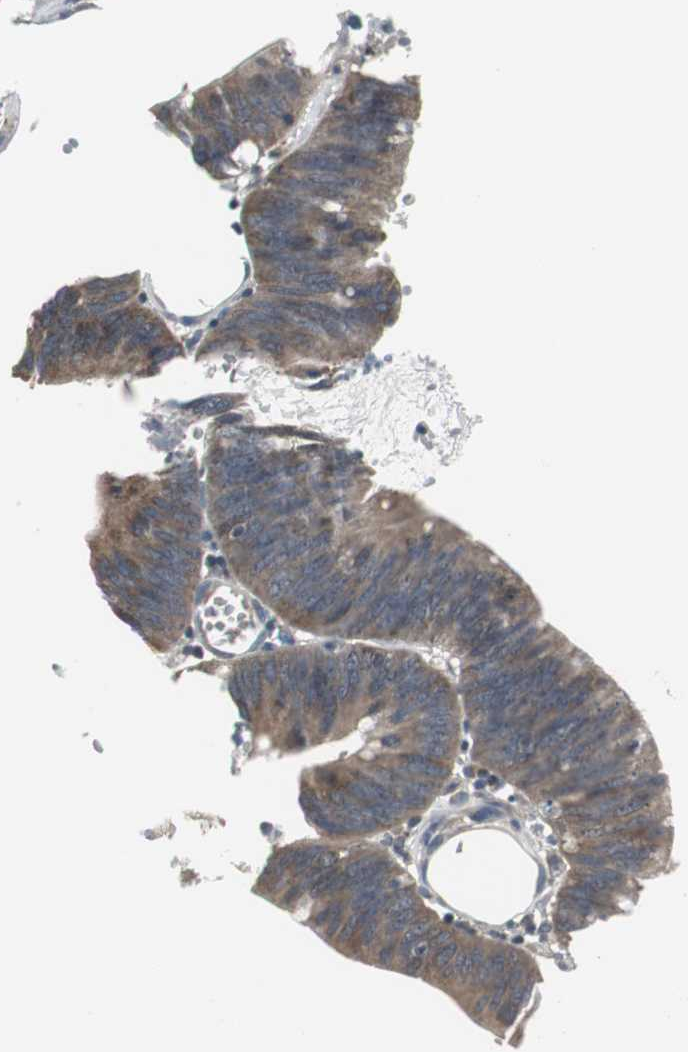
{"staining": {"intensity": "moderate", "quantity": ">75%", "location": "cytoplasmic/membranous"}, "tissue": "colorectal cancer", "cell_type": "Tumor cells", "image_type": "cancer", "snomed": [{"axis": "morphology", "description": "Adenocarcinoma, NOS"}, {"axis": "topography", "description": "Rectum"}], "caption": "Brown immunohistochemical staining in colorectal cancer (adenocarcinoma) shows moderate cytoplasmic/membranous positivity in approximately >75% of tumor cells. (IHC, brightfield microscopy, high magnification).", "gene": "CCT5", "patient": {"sex": "female", "age": 66}}